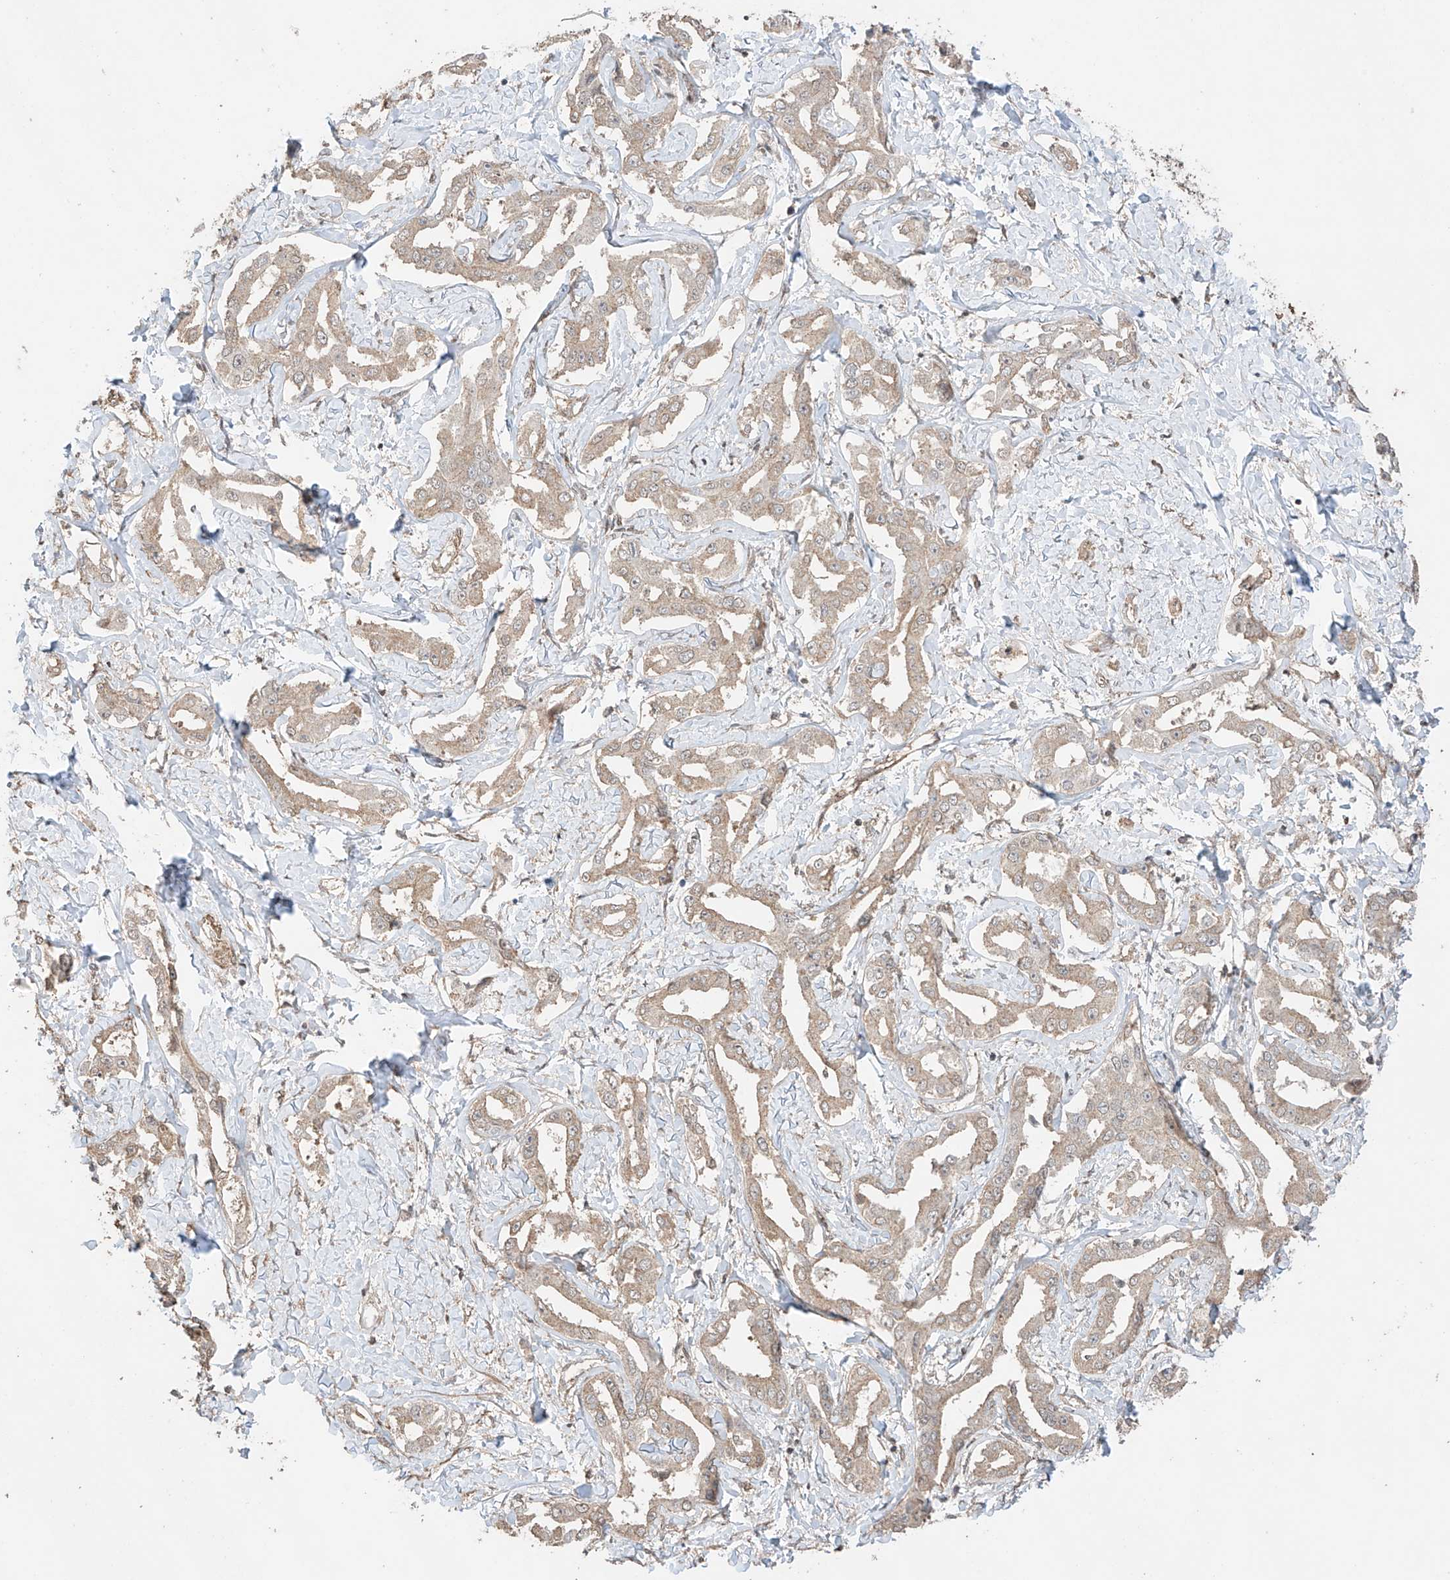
{"staining": {"intensity": "weak", "quantity": "25%-75%", "location": "cytoplasmic/membranous"}, "tissue": "liver cancer", "cell_type": "Tumor cells", "image_type": "cancer", "snomed": [{"axis": "morphology", "description": "Cholangiocarcinoma"}, {"axis": "topography", "description": "Liver"}], "caption": "Human cholangiocarcinoma (liver) stained with a brown dye displays weak cytoplasmic/membranous positive staining in about 25%-75% of tumor cells.", "gene": "TTLL5", "patient": {"sex": "male", "age": 59}}